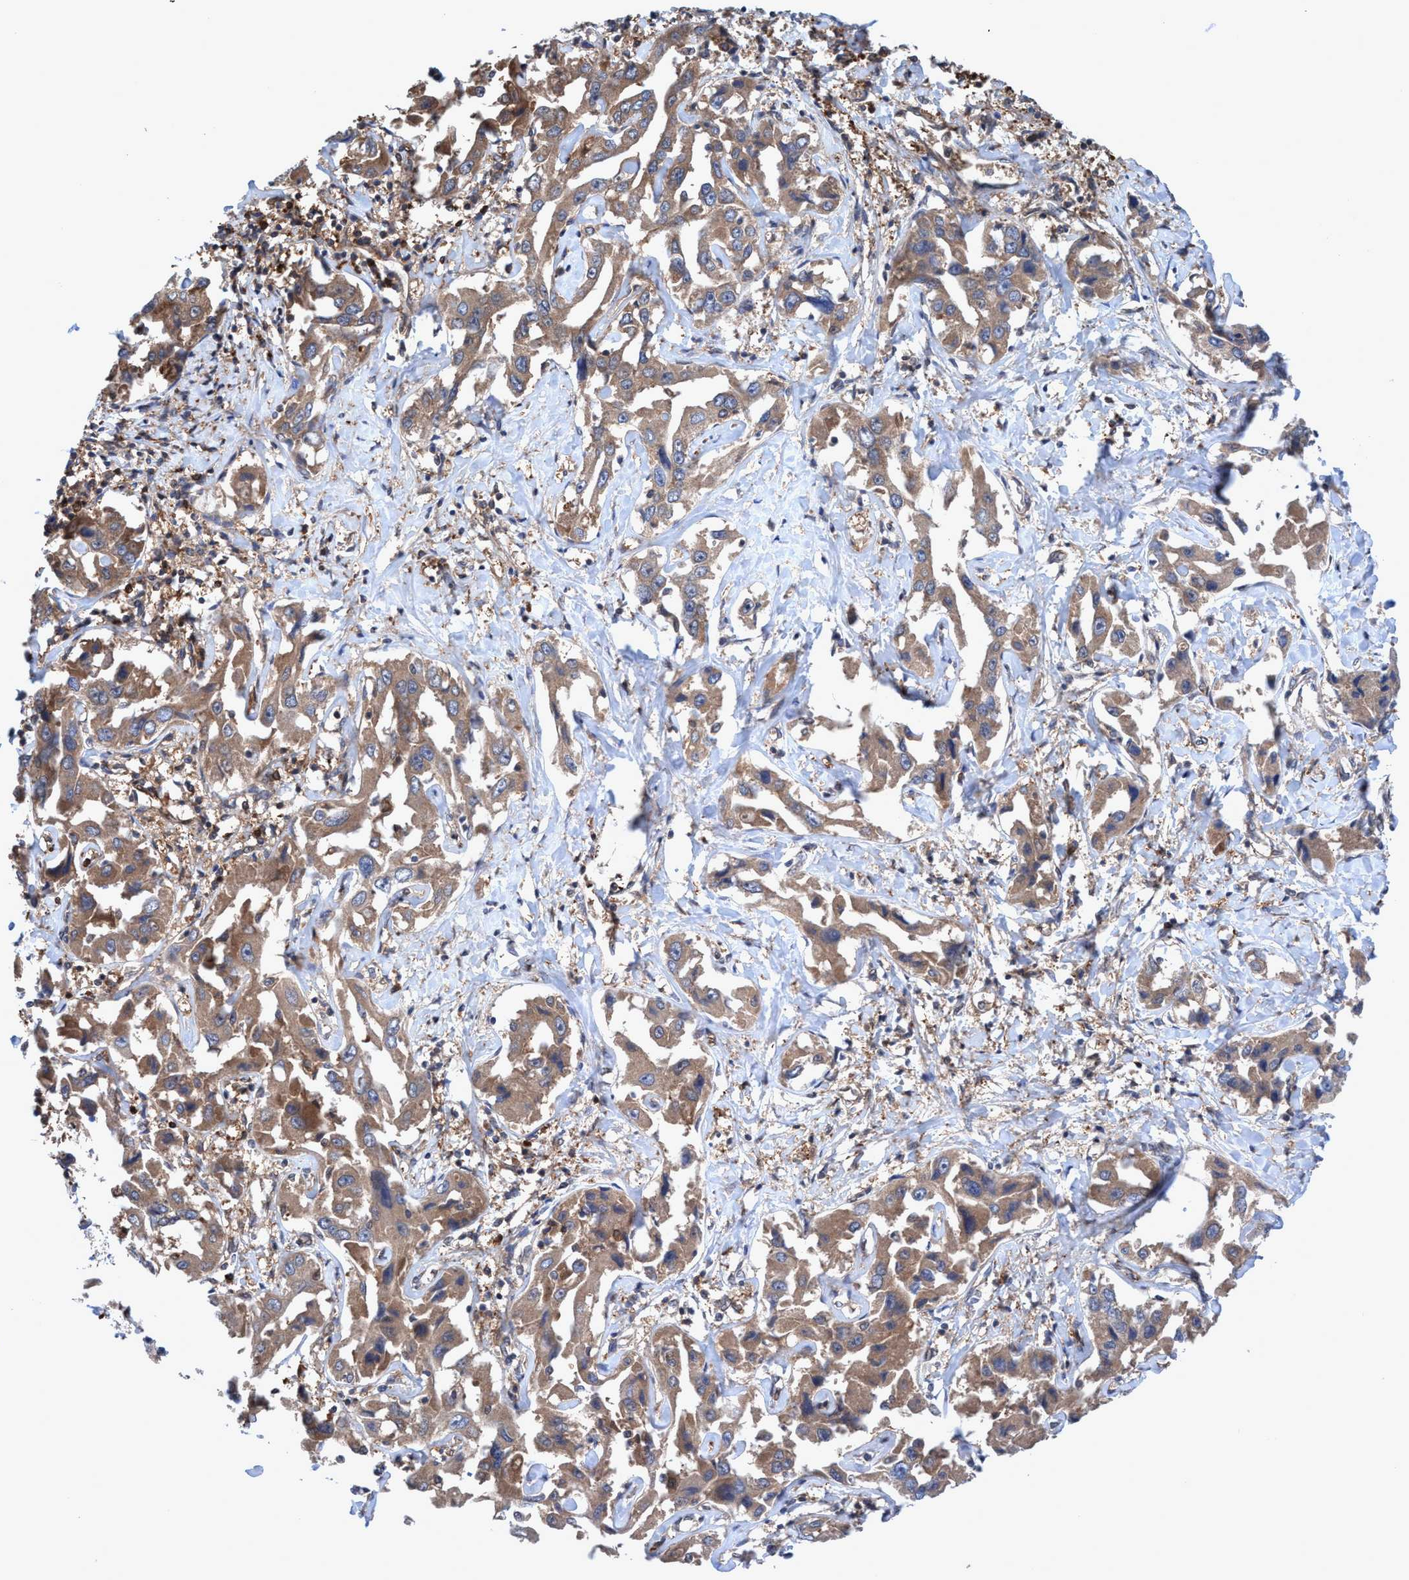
{"staining": {"intensity": "weak", "quantity": ">75%", "location": "cytoplasmic/membranous"}, "tissue": "liver cancer", "cell_type": "Tumor cells", "image_type": "cancer", "snomed": [{"axis": "morphology", "description": "Cholangiocarcinoma"}, {"axis": "topography", "description": "Liver"}], "caption": "The micrograph displays immunohistochemical staining of liver cancer. There is weak cytoplasmic/membranous positivity is appreciated in about >75% of tumor cells.", "gene": "GLOD4", "patient": {"sex": "male", "age": 59}}